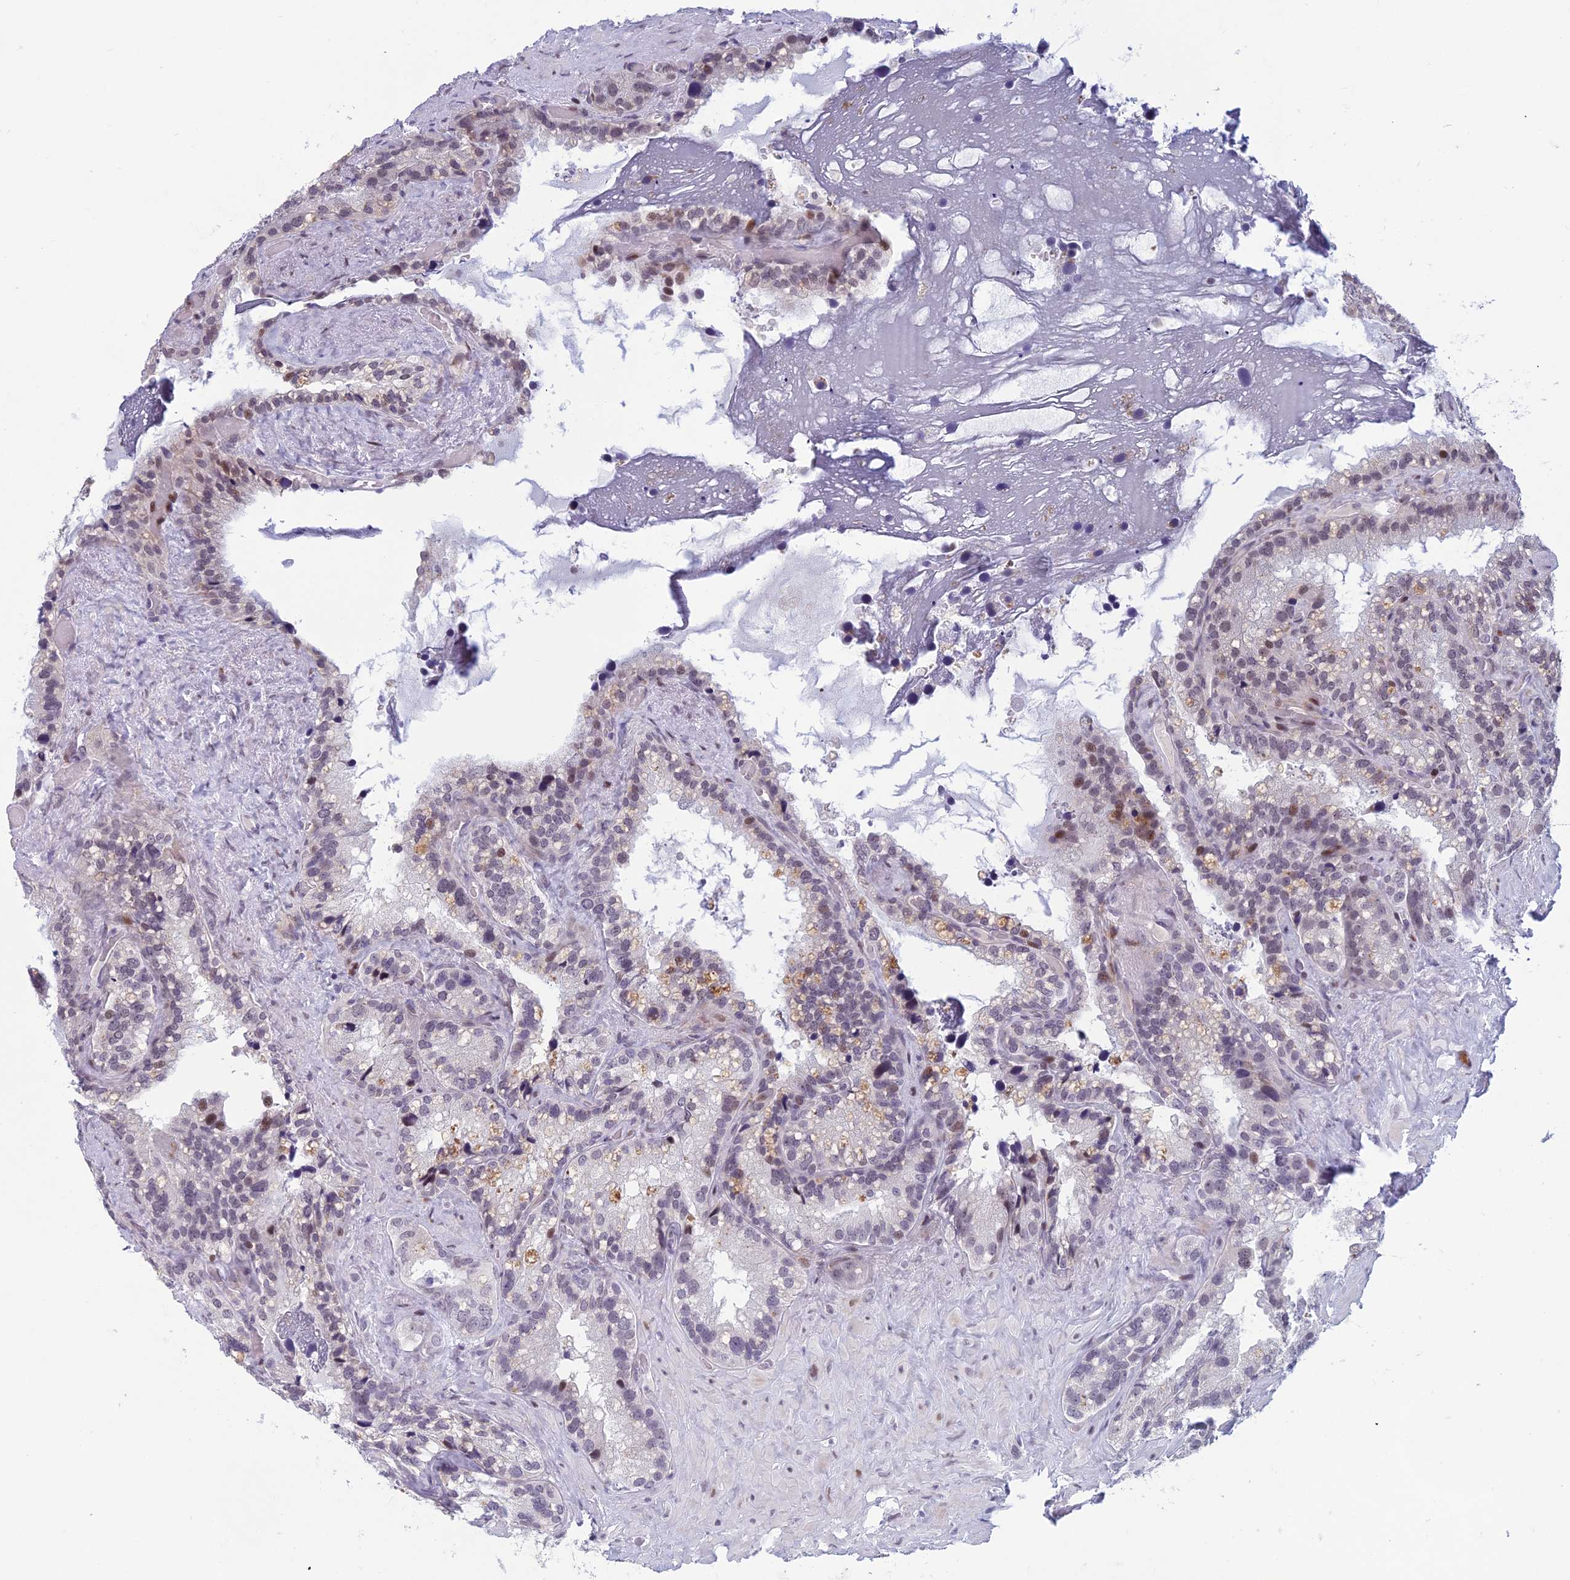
{"staining": {"intensity": "weak", "quantity": "25%-75%", "location": "nuclear"}, "tissue": "seminal vesicle", "cell_type": "Glandular cells", "image_type": "normal", "snomed": [{"axis": "morphology", "description": "Normal tissue, NOS"}, {"axis": "topography", "description": "Prostate"}, {"axis": "topography", "description": "Seminal veicle"}], "caption": "Immunohistochemistry (IHC) photomicrograph of normal seminal vesicle stained for a protein (brown), which demonstrates low levels of weak nuclear expression in approximately 25%-75% of glandular cells.", "gene": "RGS17", "patient": {"sex": "male", "age": 68}}